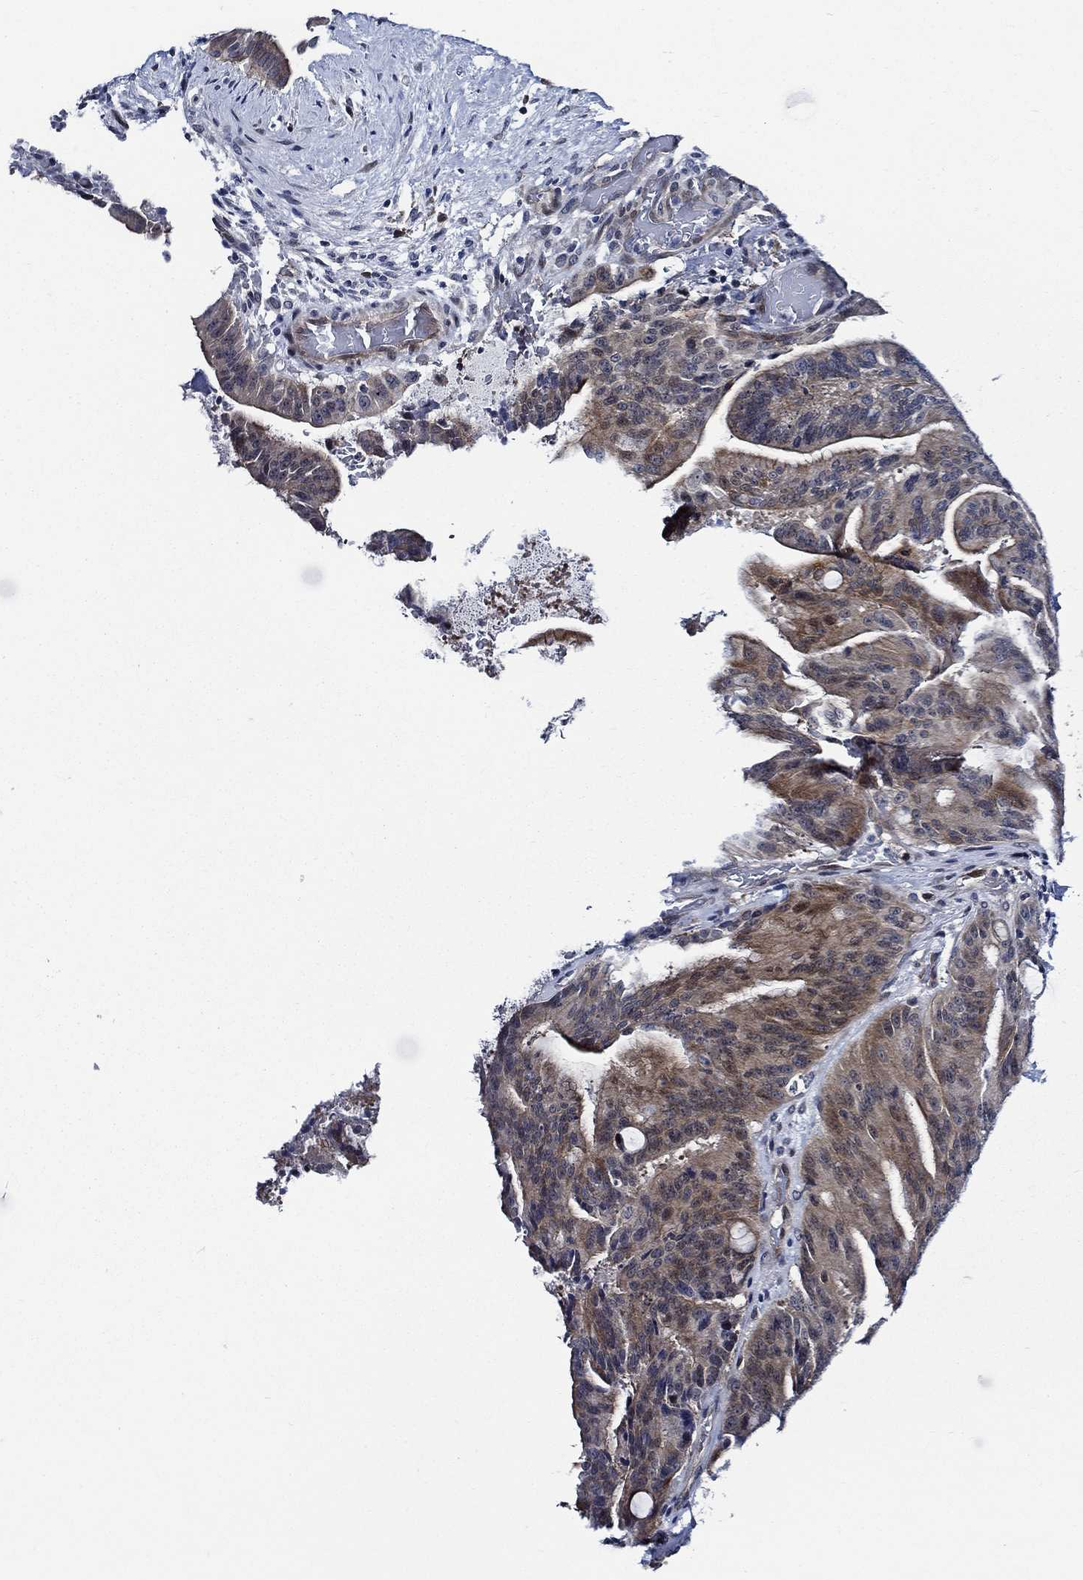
{"staining": {"intensity": "moderate", "quantity": "<25%", "location": "cytoplasmic/membranous"}, "tissue": "liver cancer", "cell_type": "Tumor cells", "image_type": "cancer", "snomed": [{"axis": "morphology", "description": "Cholangiocarcinoma"}, {"axis": "topography", "description": "Liver"}], "caption": "Cholangiocarcinoma (liver) stained with a protein marker shows moderate staining in tumor cells.", "gene": "C8orf48", "patient": {"sex": "female", "age": 73}}